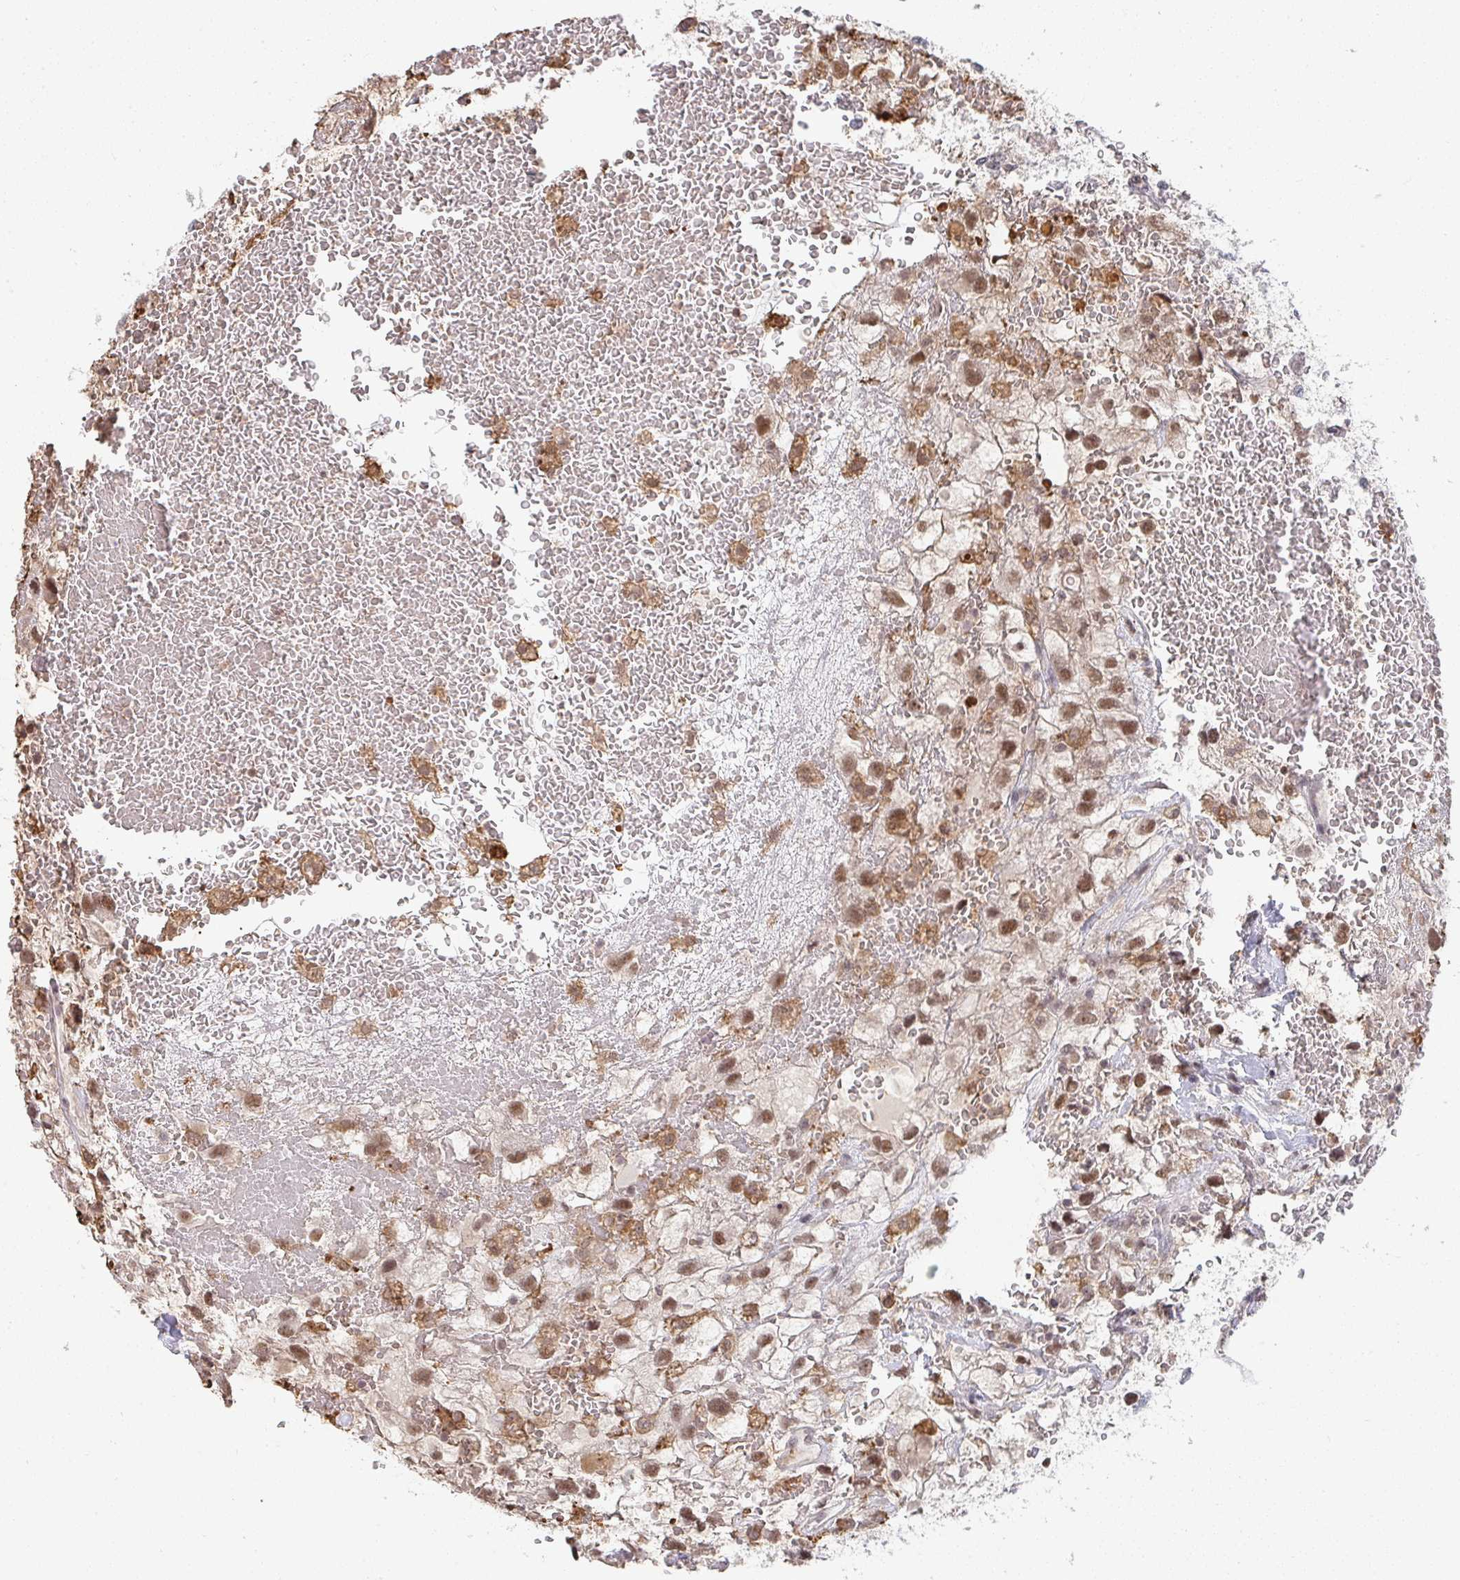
{"staining": {"intensity": "moderate", "quantity": ">75%", "location": "nuclear"}, "tissue": "renal cancer", "cell_type": "Tumor cells", "image_type": "cancer", "snomed": [{"axis": "morphology", "description": "Adenocarcinoma, NOS"}, {"axis": "topography", "description": "Kidney"}], "caption": "Moderate nuclear protein positivity is present in approximately >75% of tumor cells in renal adenocarcinoma.", "gene": "SAP30", "patient": {"sex": "male", "age": 59}}